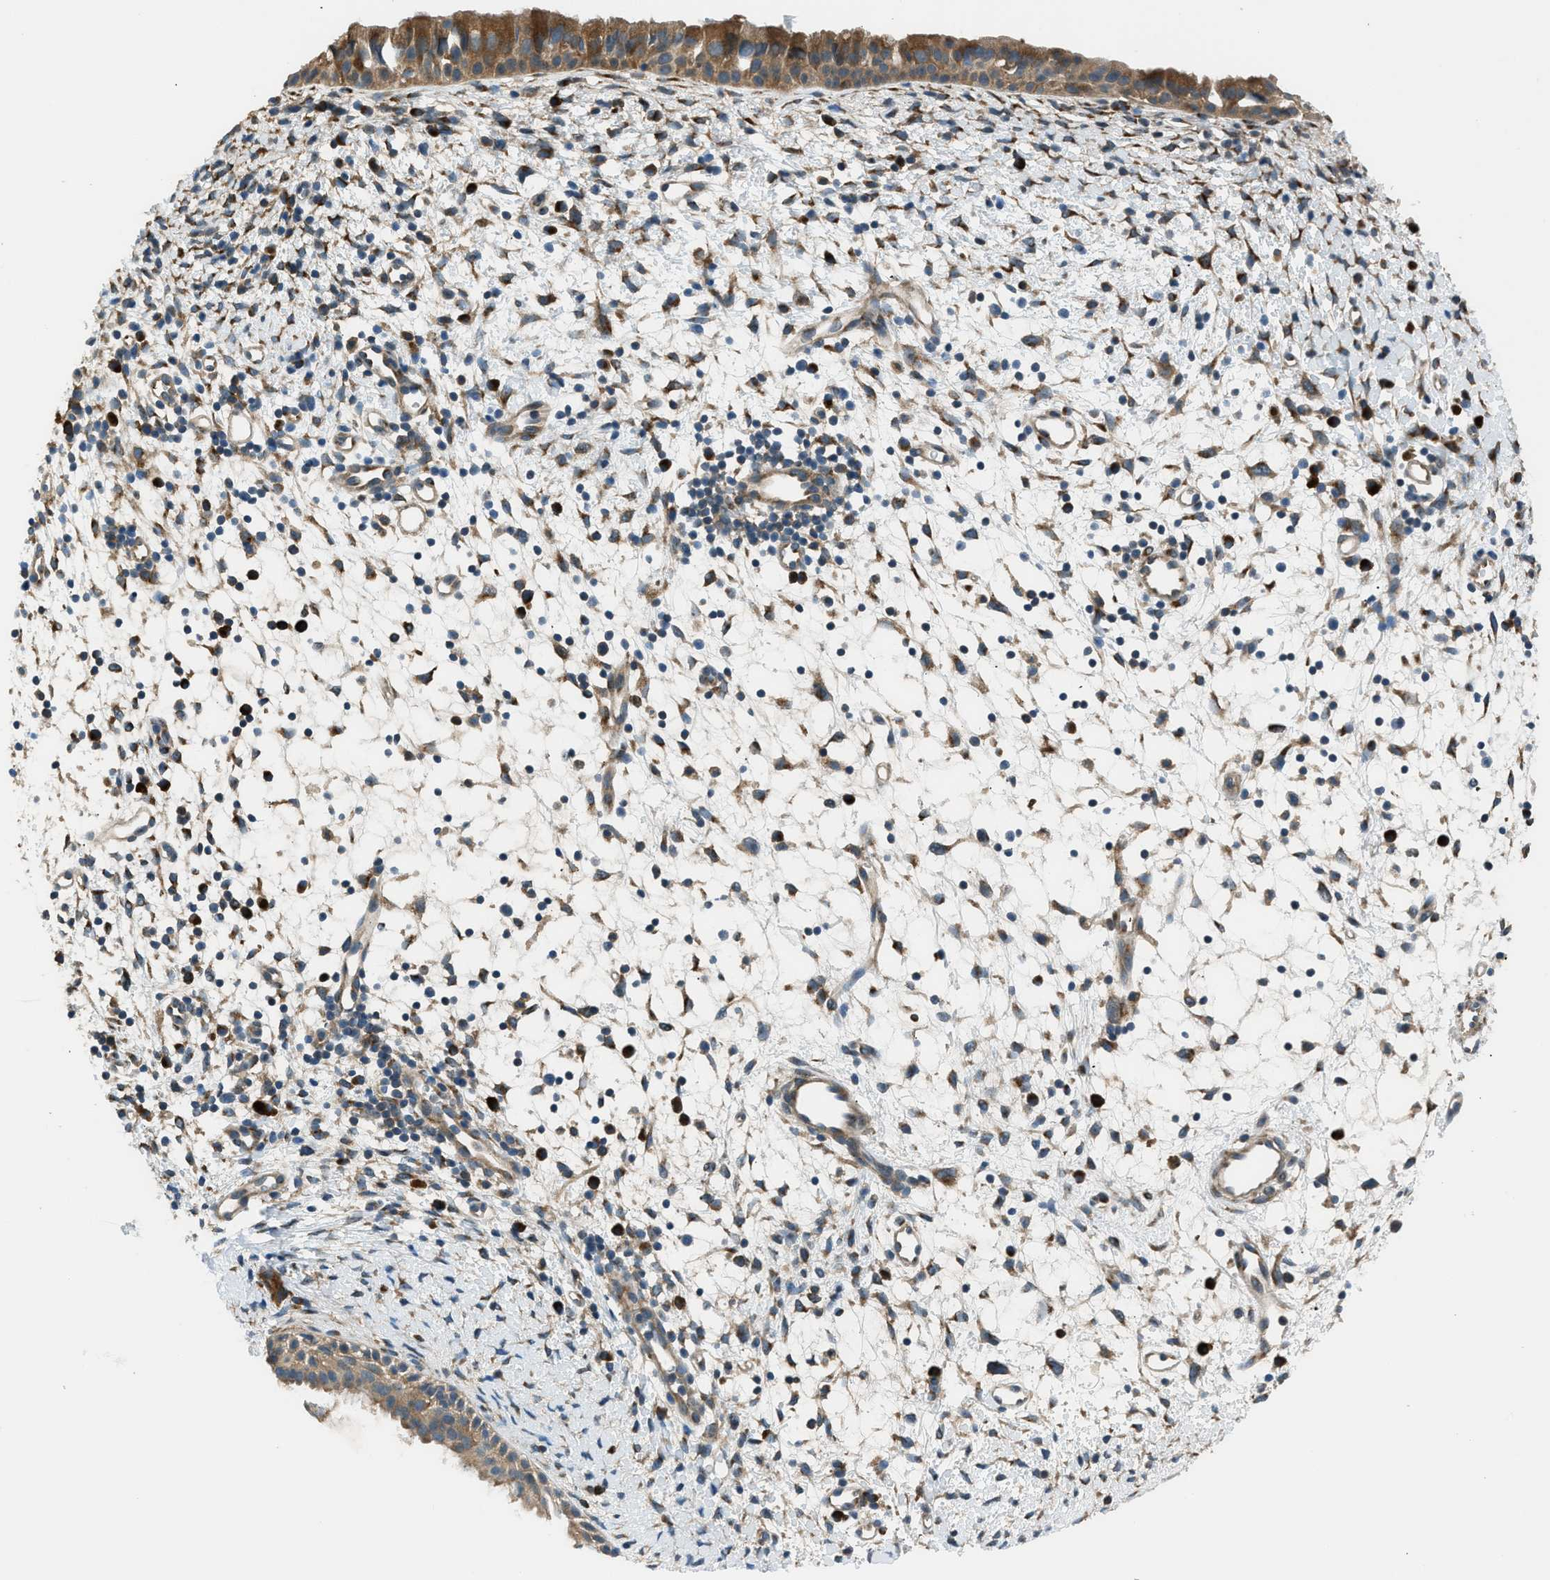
{"staining": {"intensity": "moderate", "quantity": ">75%", "location": "cytoplasmic/membranous"}, "tissue": "nasopharynx", "cell_type": "Respiratory epithelial cells", "image_type": "normal", "snomed": [{"axis": "morphology", "description": "Normal tissue, NOS"}, {"axis": "topography", "description": "Nasopharynx"}], "caption": "Immunohistochemistry (IHC) image of benign nasopharynx stained for a protein (brown), which demonstrates medium levels of moderate cytoplasmic/membranous expression in approximately >75% of respiratory epithelial cells.", "gene": "EDARADD", "patient": {"sex": "male", "age": 22}}